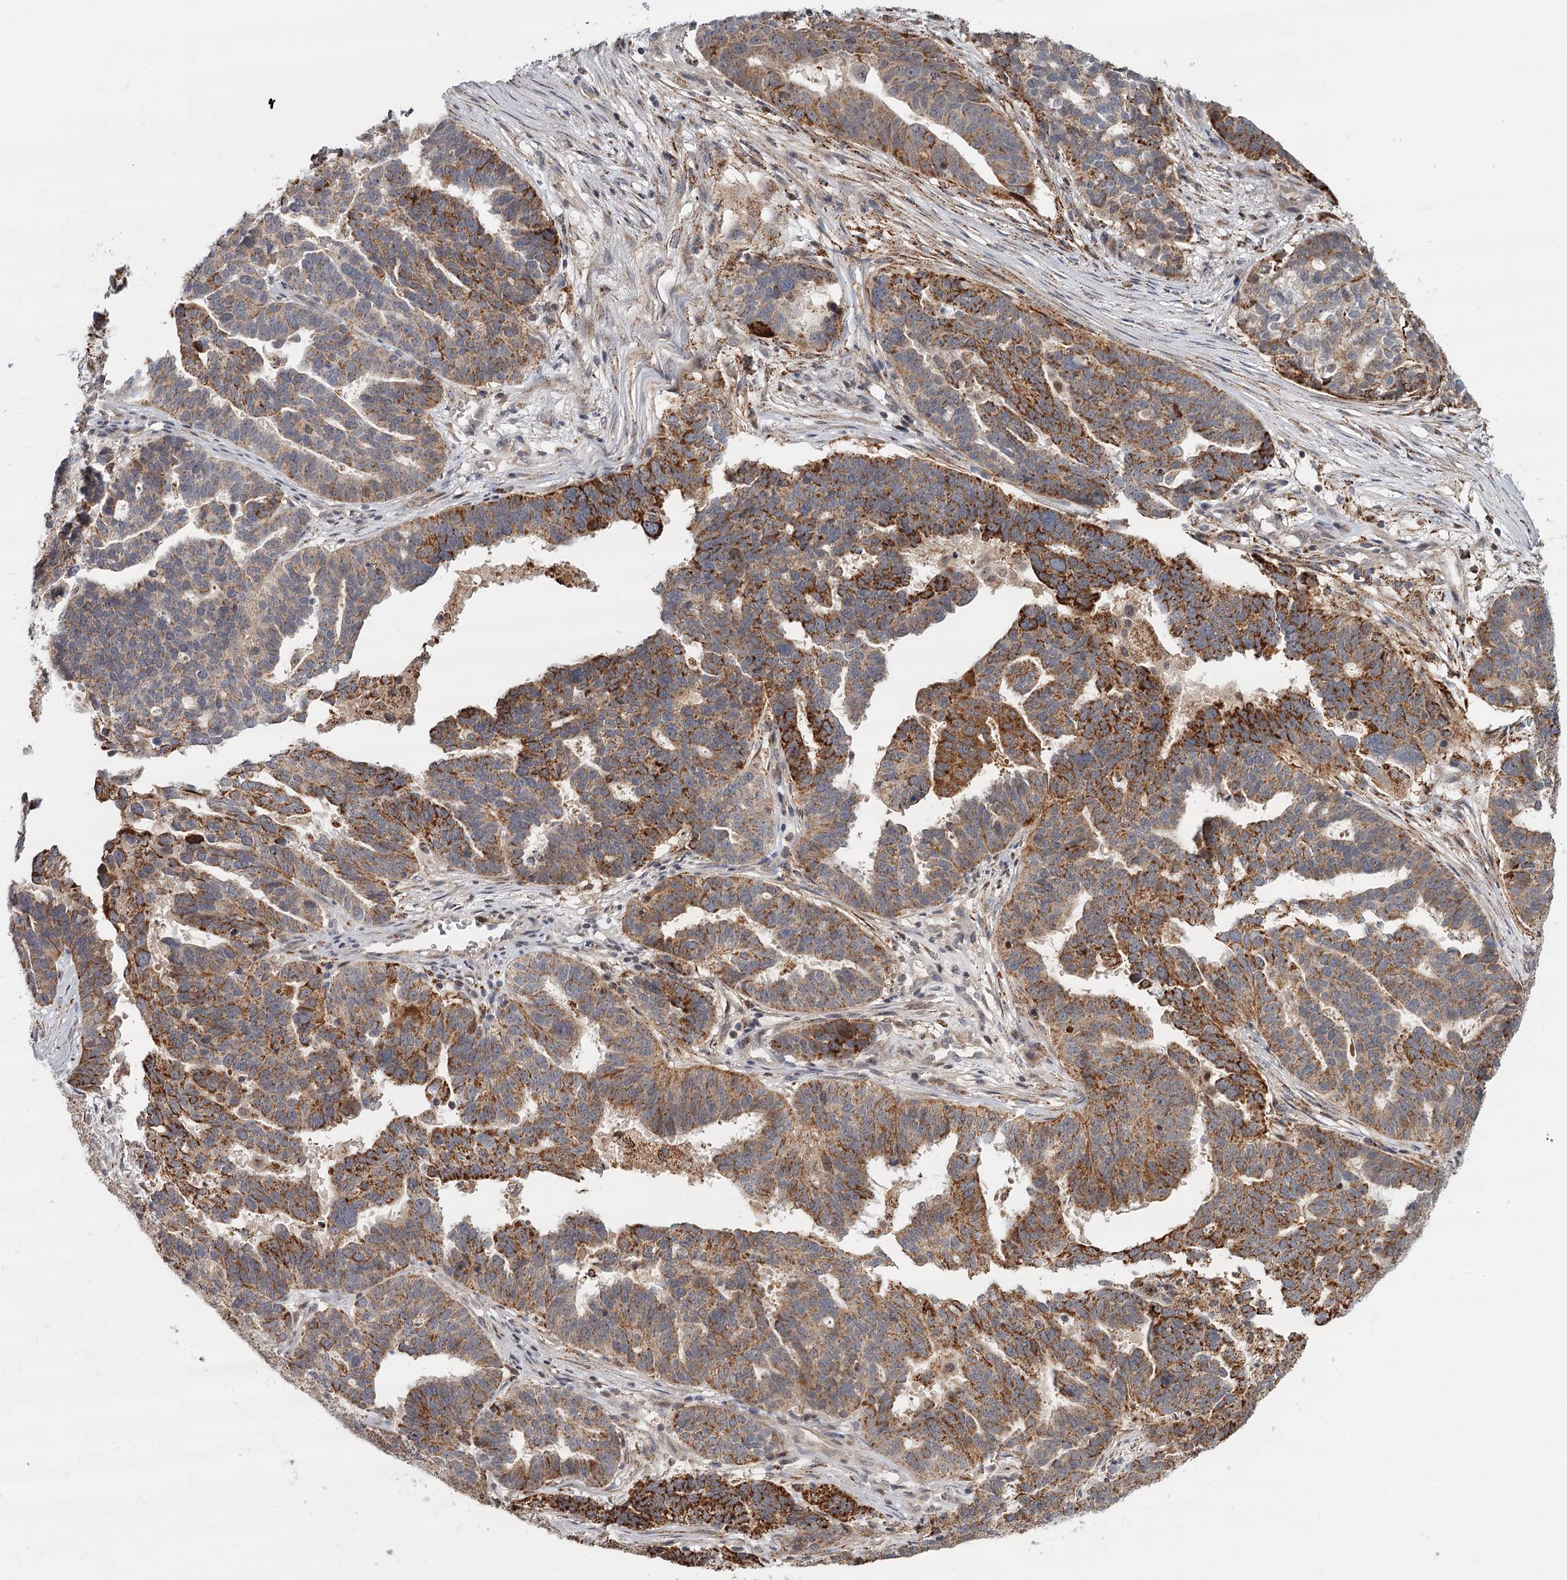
{"staining": {"intensity": "strong", "quantity": "25%-75%", "location": "cytoplasmic/membranous"}, "tissue": "ovarian cancer", "cell_type": "Tumor cells", "image_type": "cancer", "snomed": [{"axis": "morphology", "description": "Cystadenocarcinoma, serous, NOS"}, {"axis": "topography", "description": "Ovary"}], "caption": "High-magnification brightfield microscopy of ovarian serous cystadenocarcinoma stained with DAB (3,3'-diaminobenzidine) (brown) and counterstained with hematoxylin (blue). tumor cells exhibit strong cytoplasmic/membranous positivity is appreciated in approximately25%-75% of cells.", "gene": "CDC123", "patient": {"sex": "female", "age": 59}}